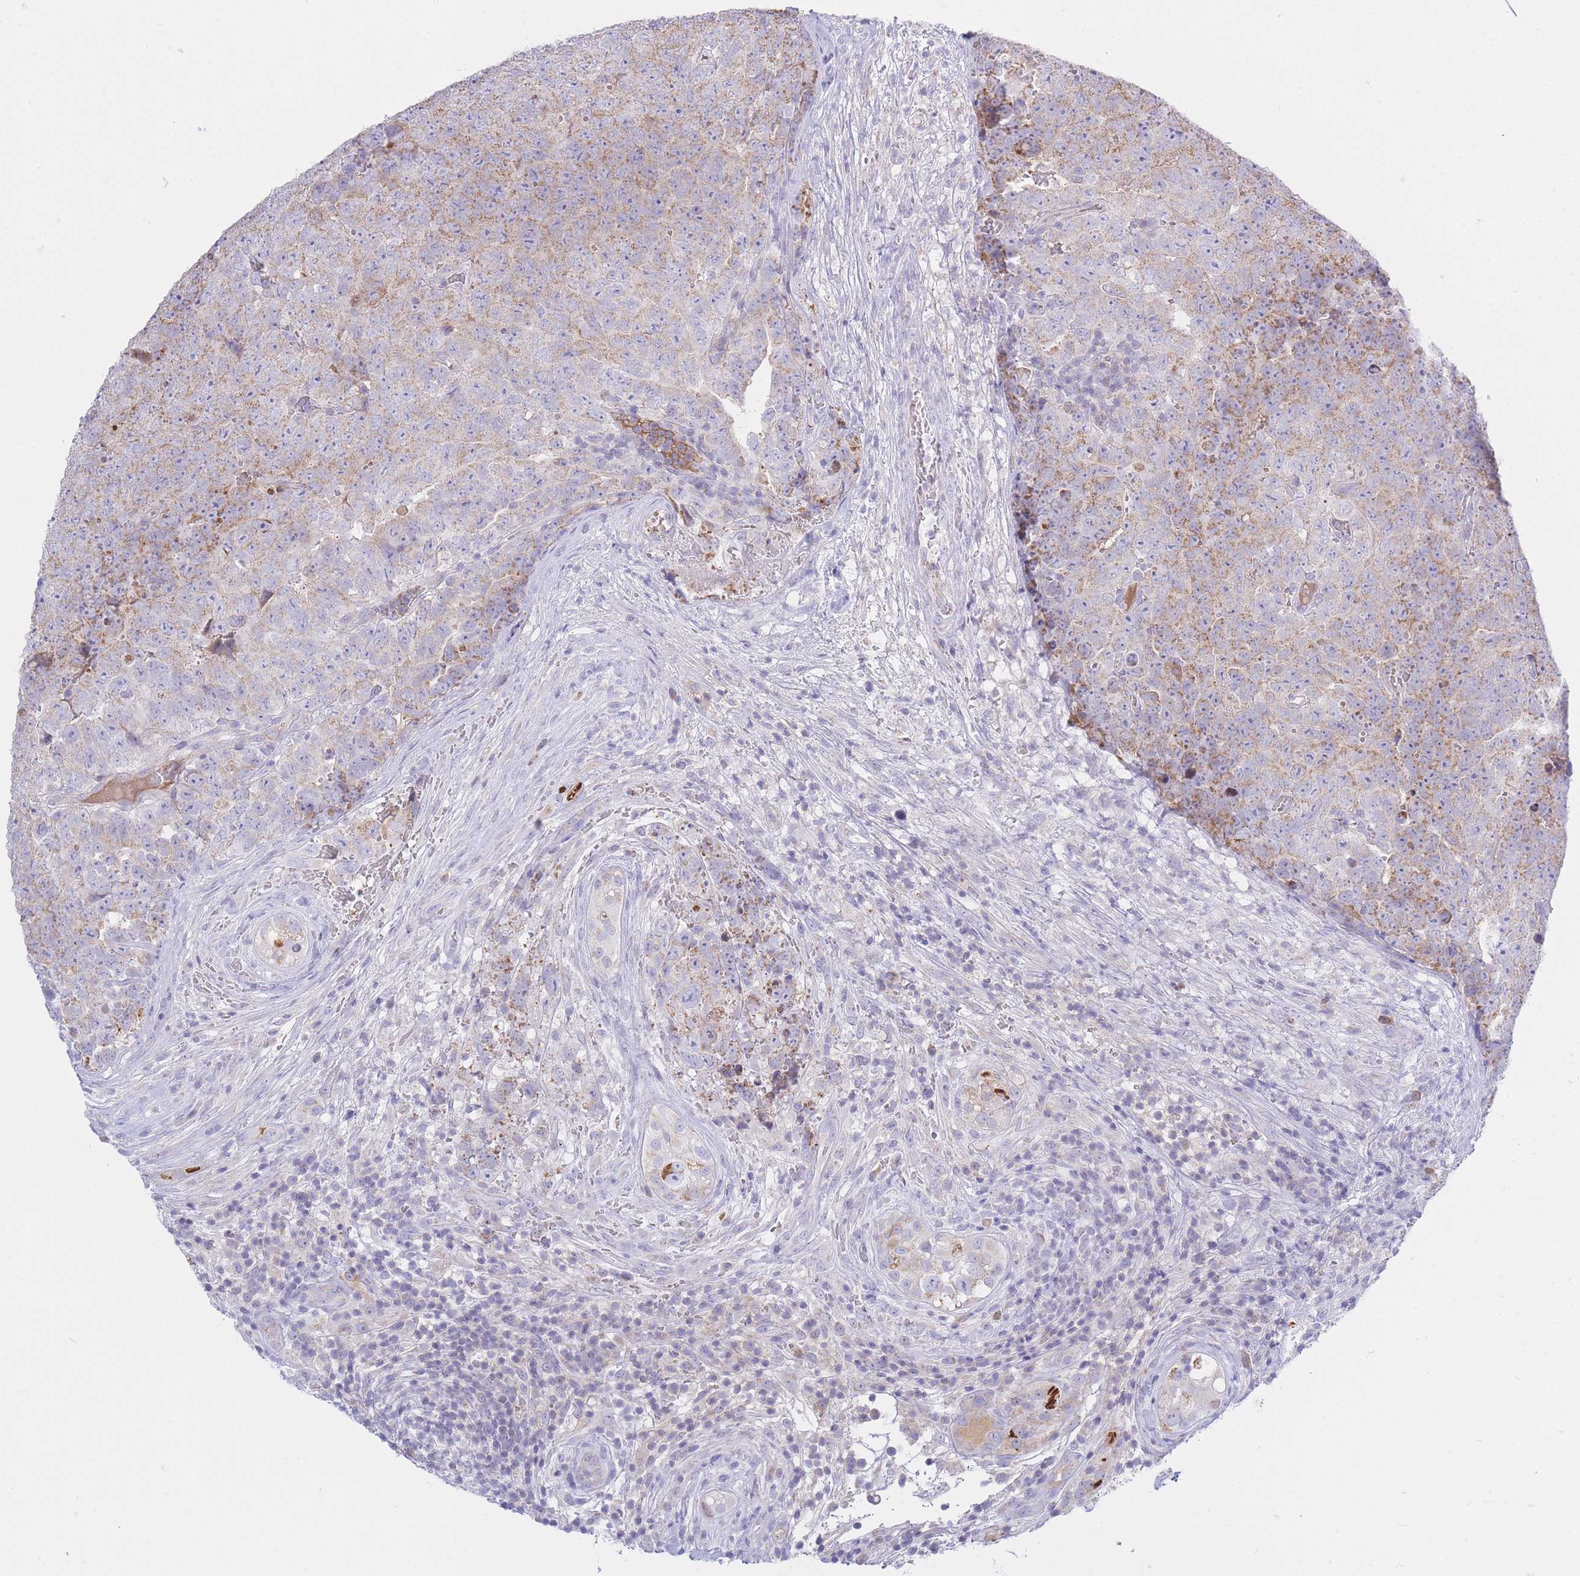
{"staining": {"intensity": "moderate", "quantity": ">75%", "location": "cytoplasmic/membranous"}, "tissue": "testis cancer", "cell_type": "Tumor cells", "image_type": "cancer", "snomed": [{"axis": "morphology", "description": "Seminoma, NOS"}, {"axis": "morphology", "description": "Teratoma, malignant, NOS"}, {"axis": "topography", "description": "Testis"}], "caption": "IHC (DAB (3,3'-diaminobenzidine)) staining of testis cancer (seminoma) reveals moderate cytoplasmic/membranous protein positivity in approximately >75% of tumor cells.", "gene": "NANP", "patient": {"sex": "male", "age": 34}}